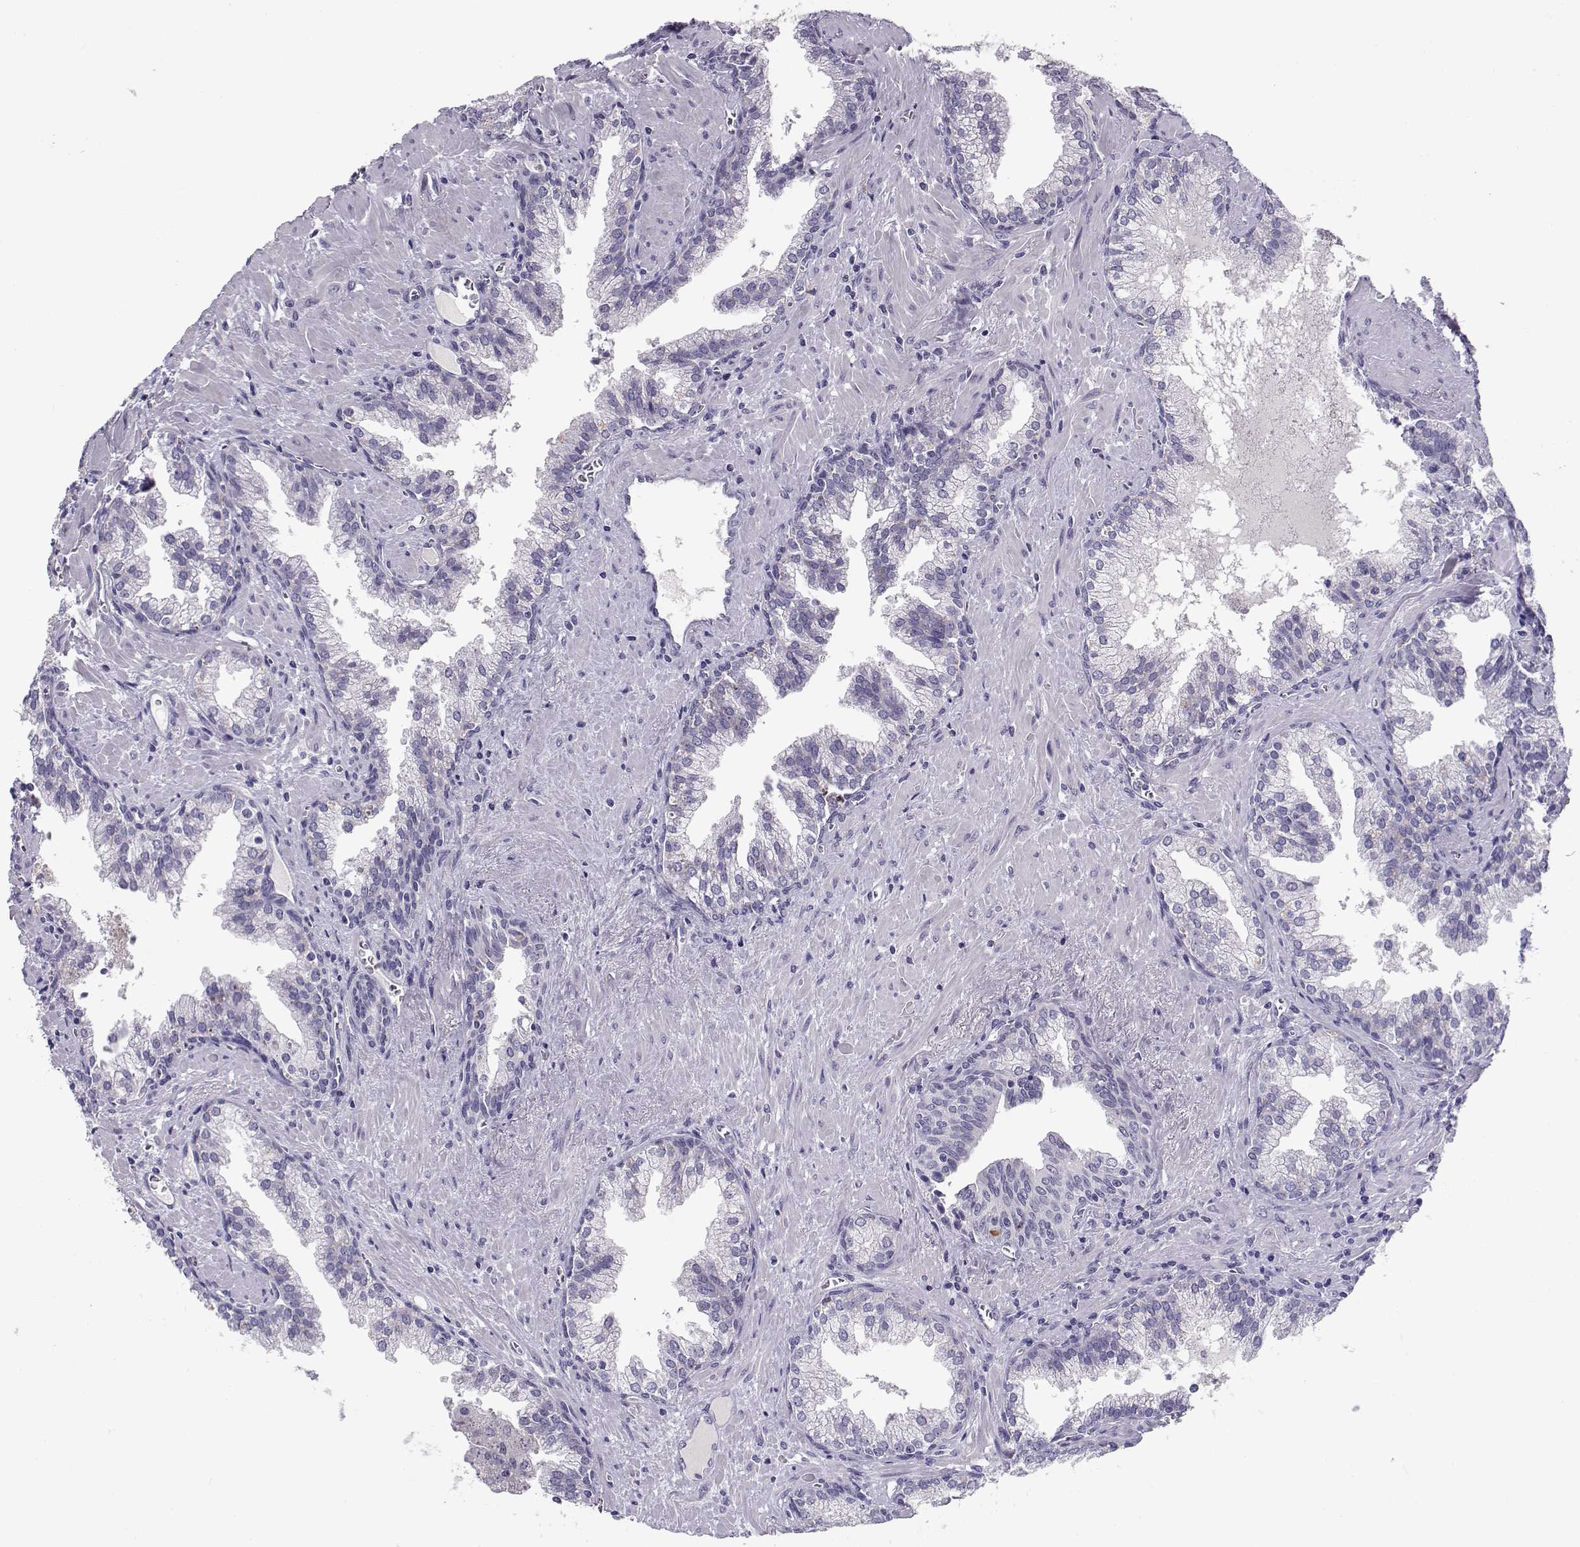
{"staining": {"intensity": "negative", "quantity": "none", "location": "none"}, "tissue": "prostate cancer", "cell_type": "Tumor cells", "image_type": "cancer", "snomed": [{"axis": "morphology", "description": "Adenocarcinoma, High grade"}, {"axis": "topography", "description": "Prostate"}], "caption": "Tumor cells show no significant staining in high-grade adenocarcinoma (prostate).", "gene": "CFAP77", "patient": {"sex": "male", "age": 68}}